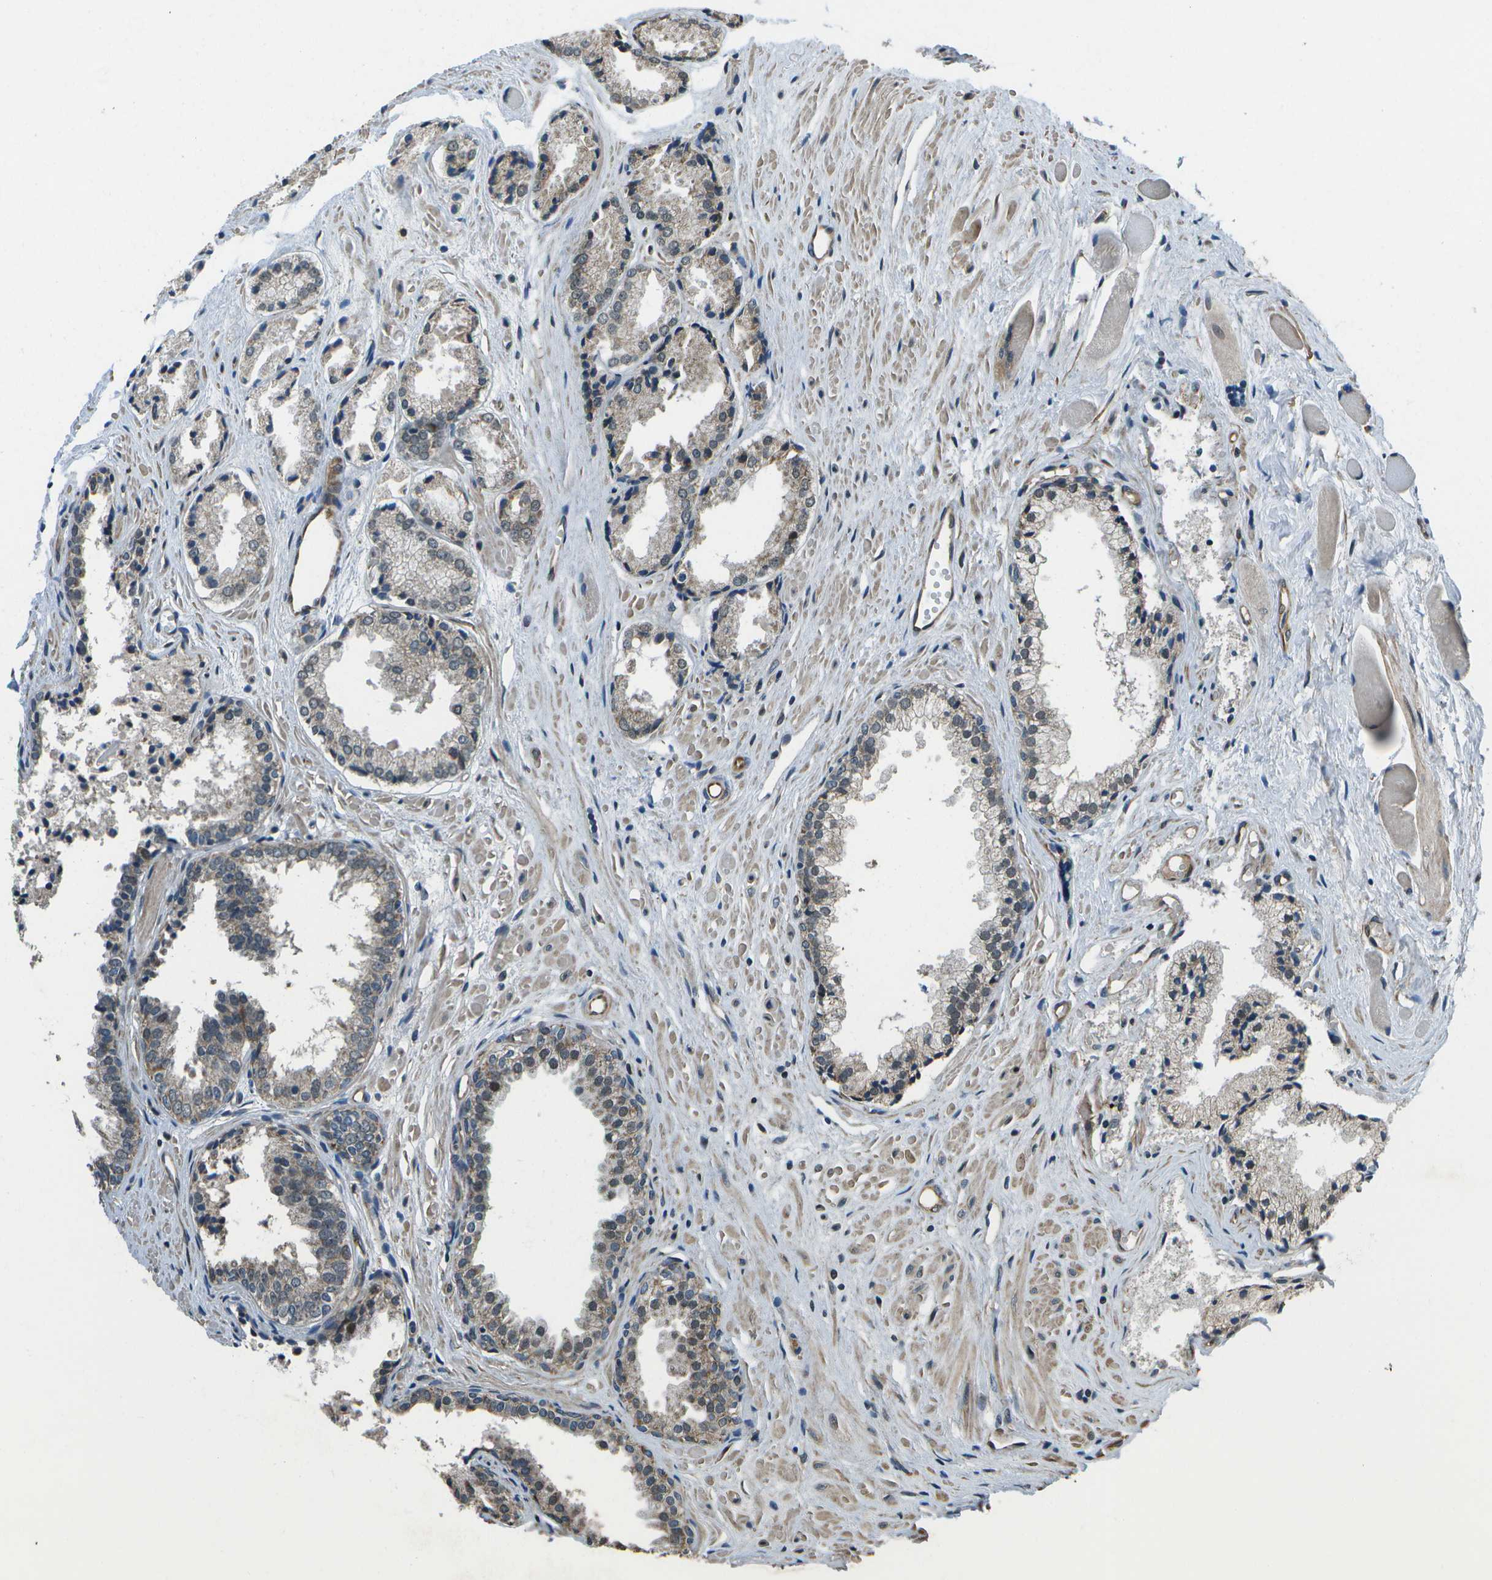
{"staining": {"intensity": "weak", "quantity": ">75%", "location": "cytoplasmic/membranous"}, "tissue": "prostate cancer", "cell_type": "Tumor cells", "image_type": "cancer", "snomed": [{"axis": "morphology", "description": "Adenocarcinoma, Low grade"}, {"axis": "topography", "description": "Prostate"}], "caption": "IHC photomicrograph of neoplastic tissue: human prostate adenocarcinoma (low-grade) stained using IHC shows low levels of weak protein expression localized specifically in the cytoplasmic/membranous of tumor cells, appearing as a cytoplasmic/membranous brown color.", "gene": "EIF2AK1", "patient": {"sex": "male", "age": 53}}